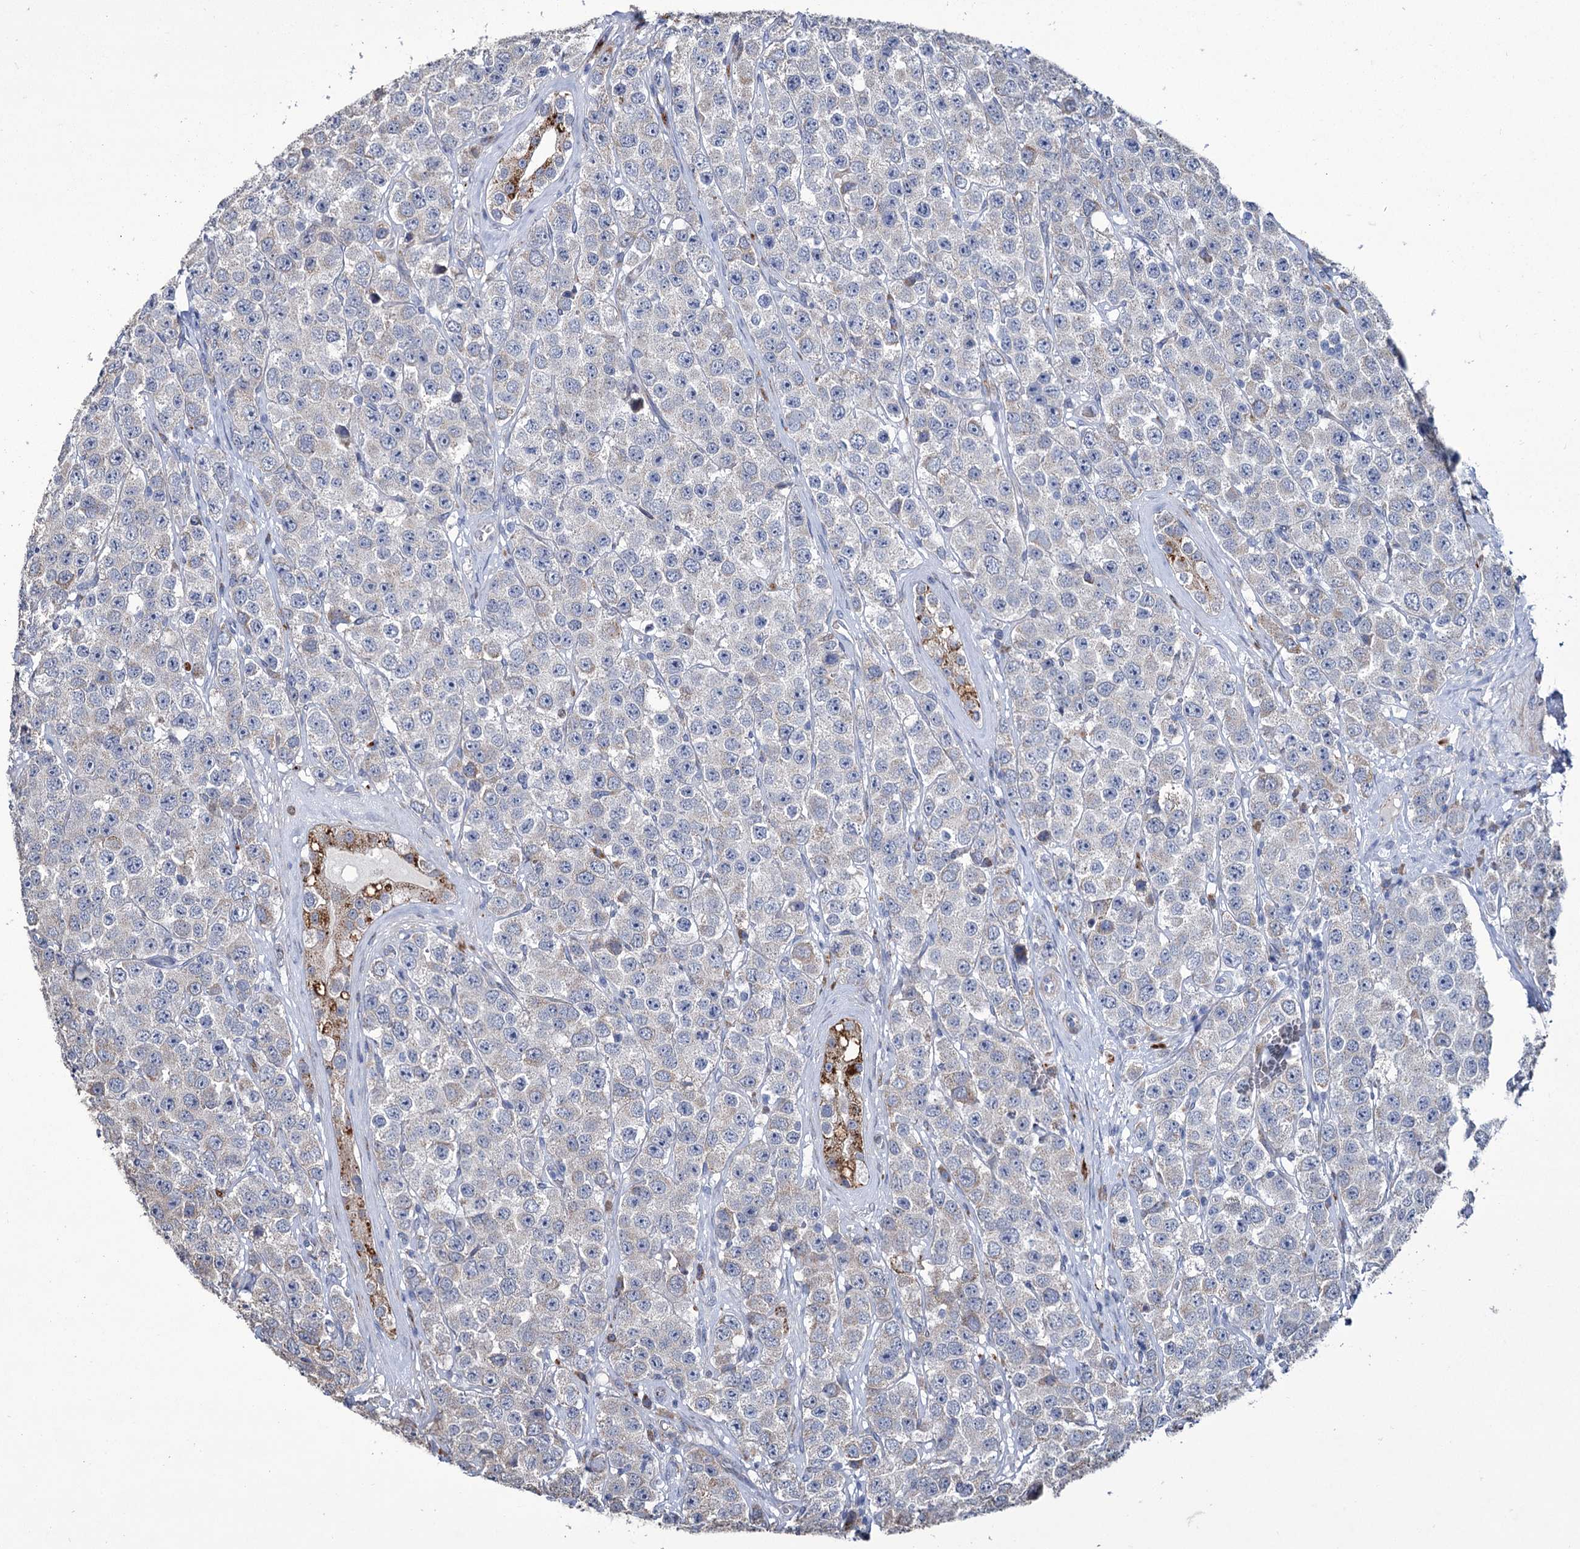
{"staining": {"intensity": "negative", "quantity": "none", "location": "none"}, "tissue": "testis cancer", "cell_type": "Tumor cells", "image_type": "cancer", "snomed": [{"axis": "morphology", "description": "Seminoma, NOS"}, {"axis": "topography", "description": "Testis"}], "caption": "High power microscopy image of an immunohistochemistry (IHC) histopathology image of testis seminoma, revealing no significant staining in tumor cells. The staining is performed using DAB brown chromogen with nuclei counter-stained in using hematoxylin.", "gene": "TUBGCP5", "patient": {"sex": "male", "age": 28}}